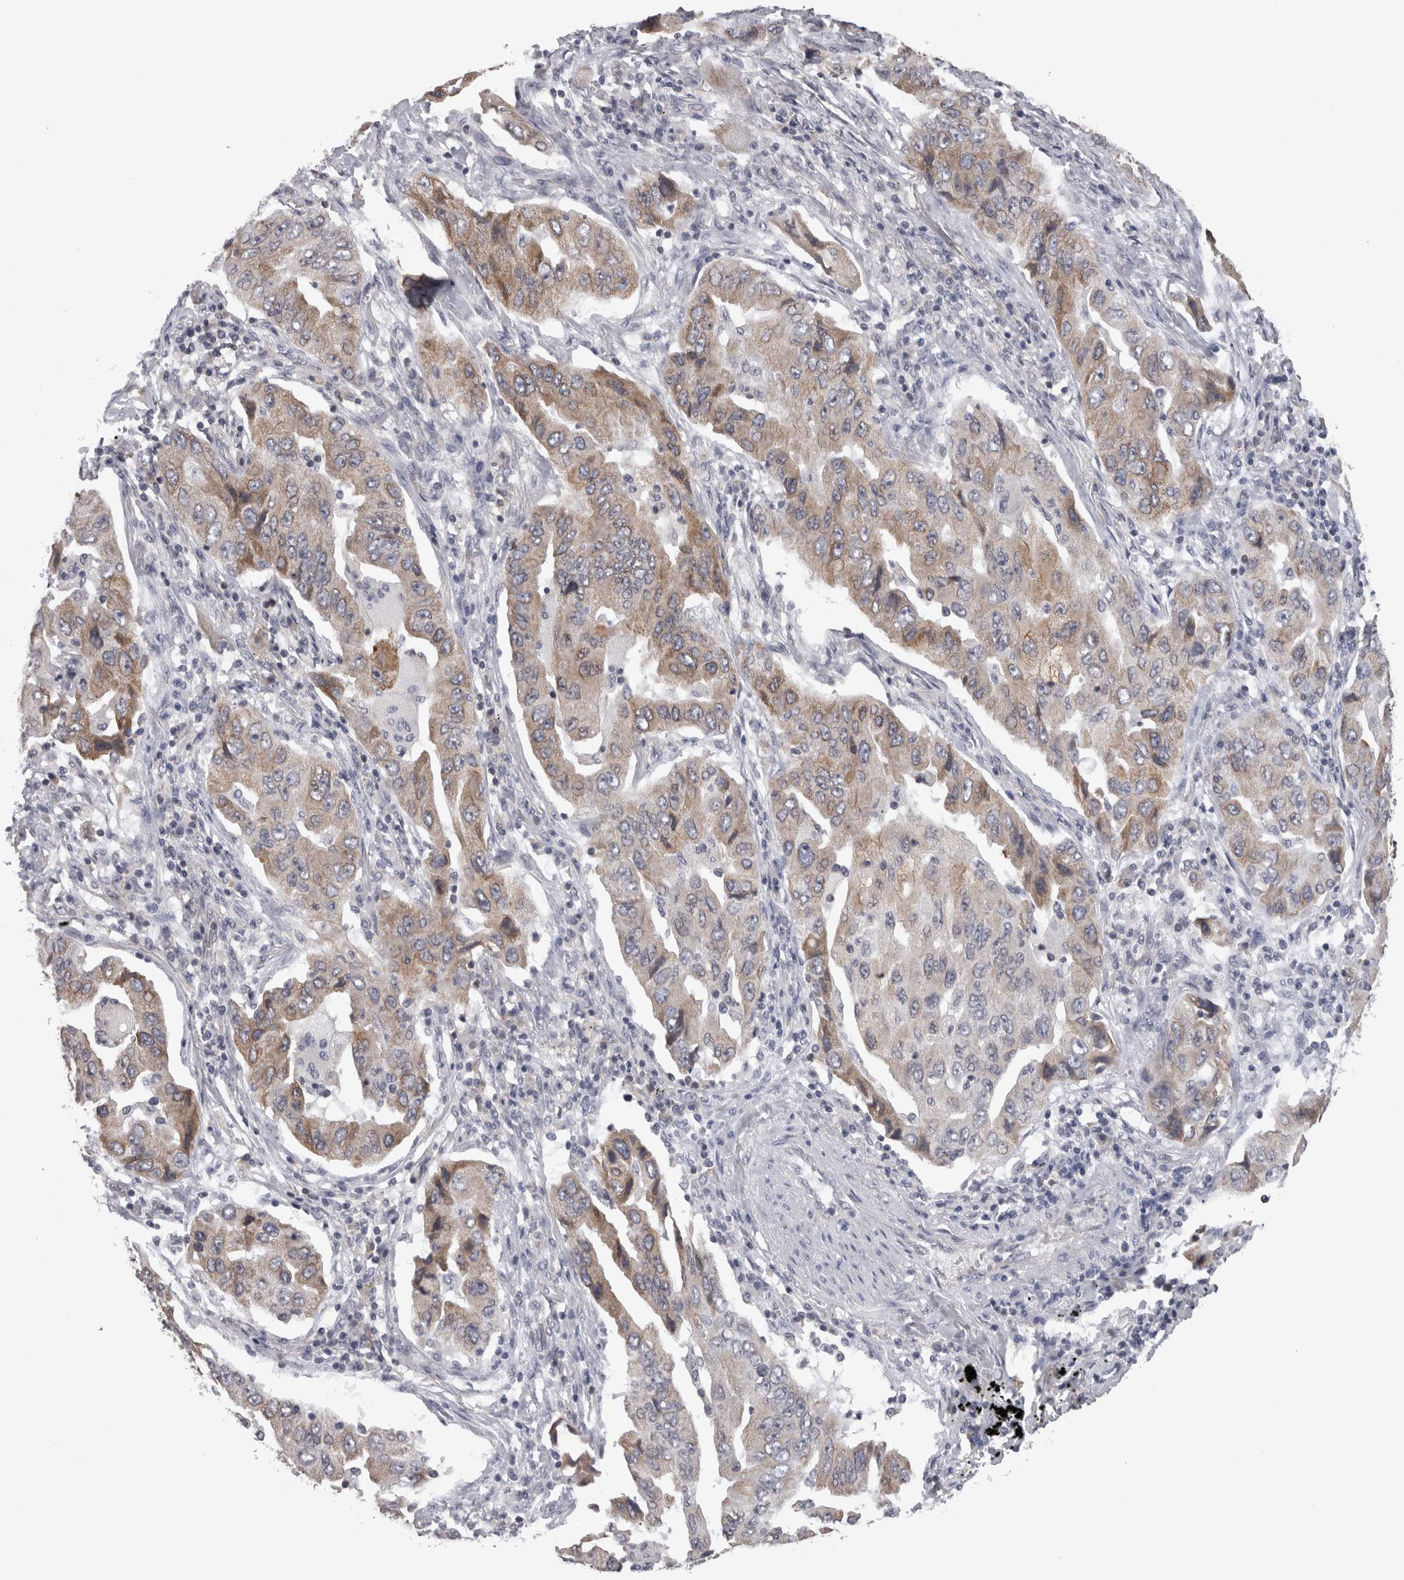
{"staining": {"intensity": "moderate", "quantity": "25%-75%", "location": "cytoplasmic/membranous"}, "tissue": "lung cancer", "cell_type": "Tumor cells", "image_type": "cancer", "snomed": [{"axis": "morphology", "description": "Adenocarcinoma, NOS"}, {"axis": "topography", "description": "Lung"}], "caption": "Brown immunohistochemical staining in lung cancer displays moderate cytoplasmic/membranous staining in approximately 25%-75% of tumor cells.", "gene": "PON3", "patient": {"sex": "female", "age": 65}}